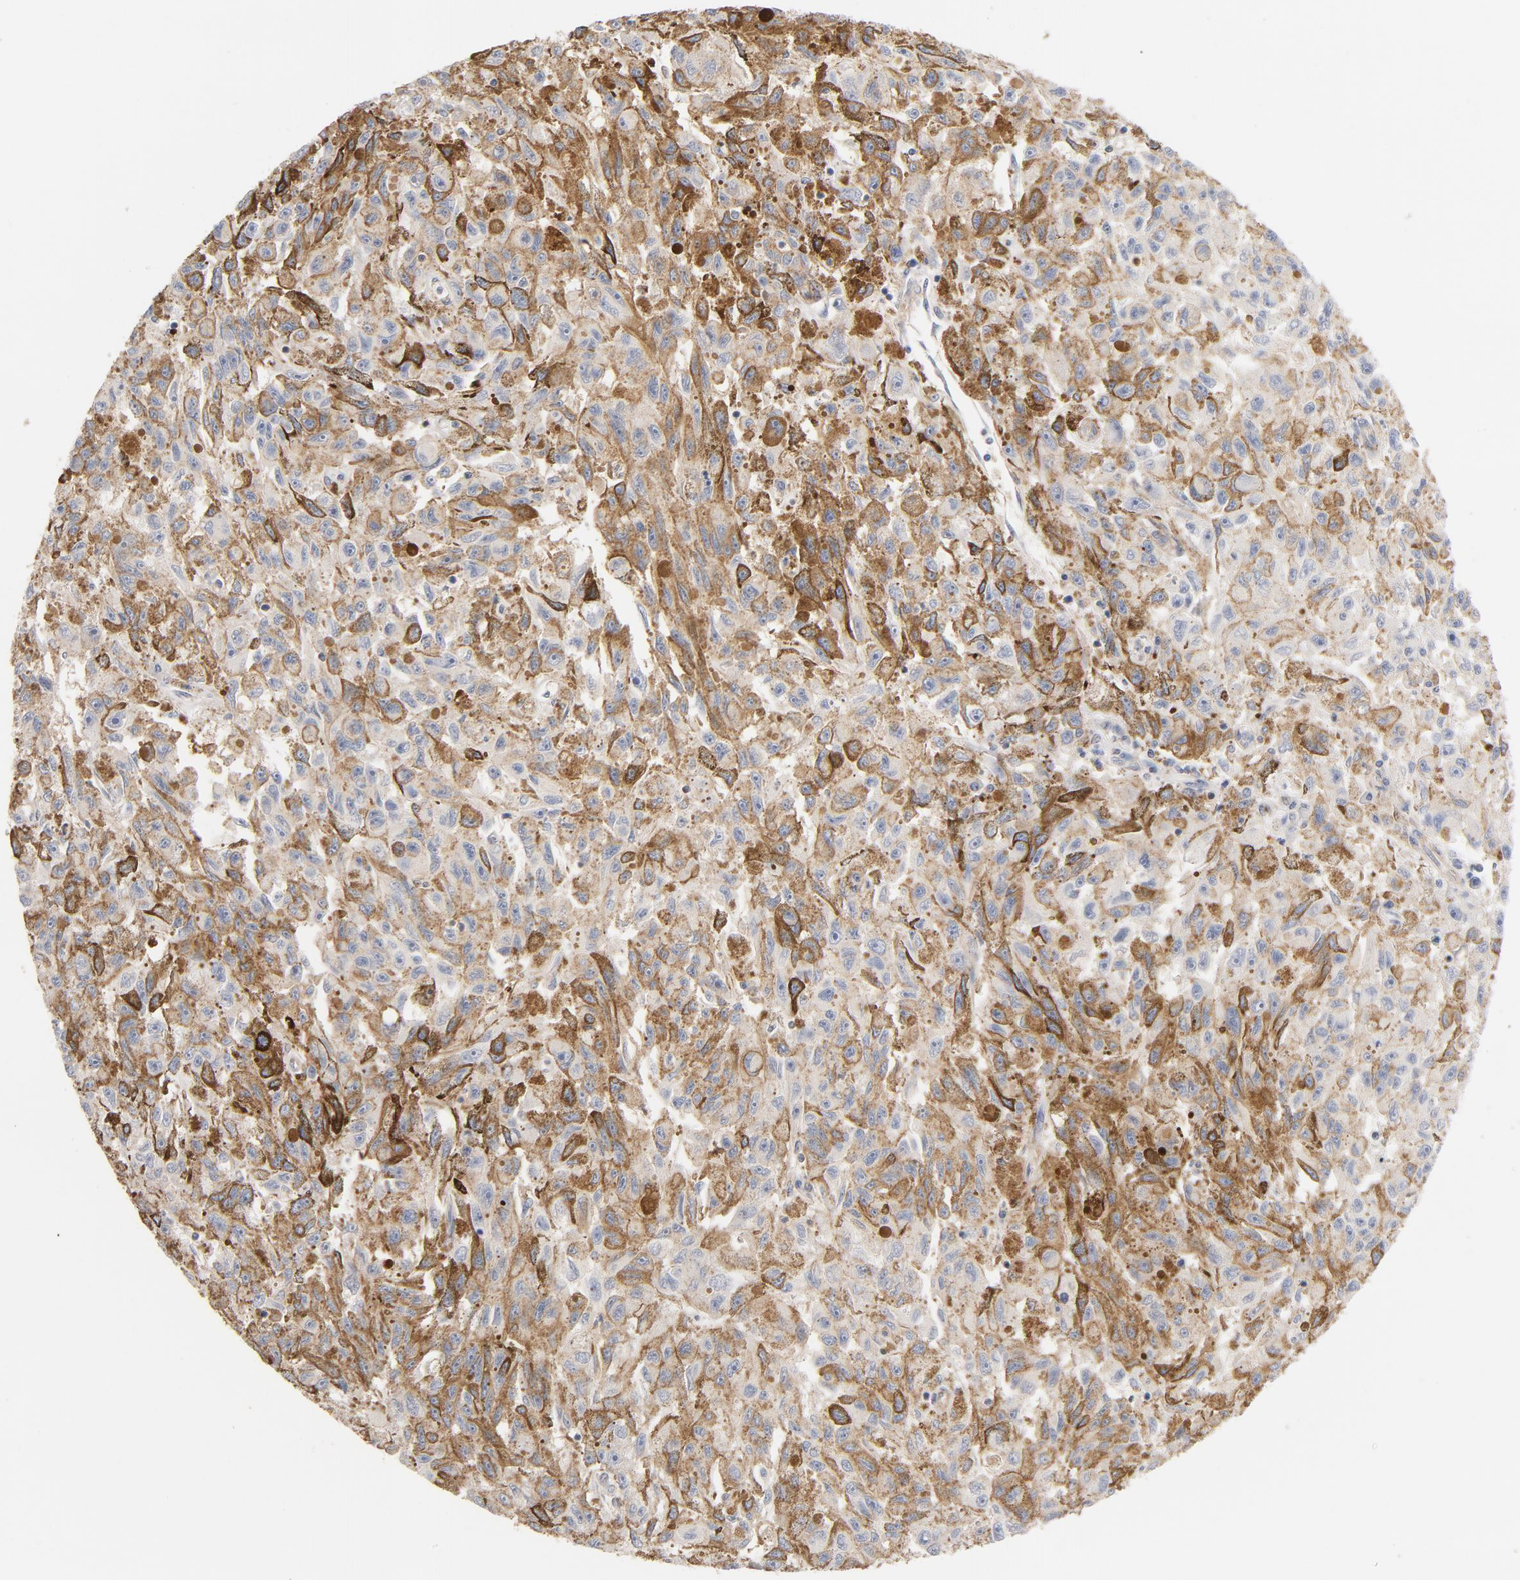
{"staining": {"intensity": "strong", "quantity": ">75%", "location": "cytoplasmic/membranous"}, "tissue": "melanoma", "cell_type": "Tumor cells", "image_type": "cancer", "snomed": [{"axis": "morphology", "description": "Malignant melanoma, NOS"}, {"axis": "topography", "description": "Skin"}], "caption": "Melanoma tissue shows strong cytoplasmic/membranous expression in about >75% of tumor cells, visualized by immunohistochemistry. (DAB = brown stain, brightfield microscopy at high magnification).", "gene": "STRN3", "patient": {"sex": "female", "age": 104}}